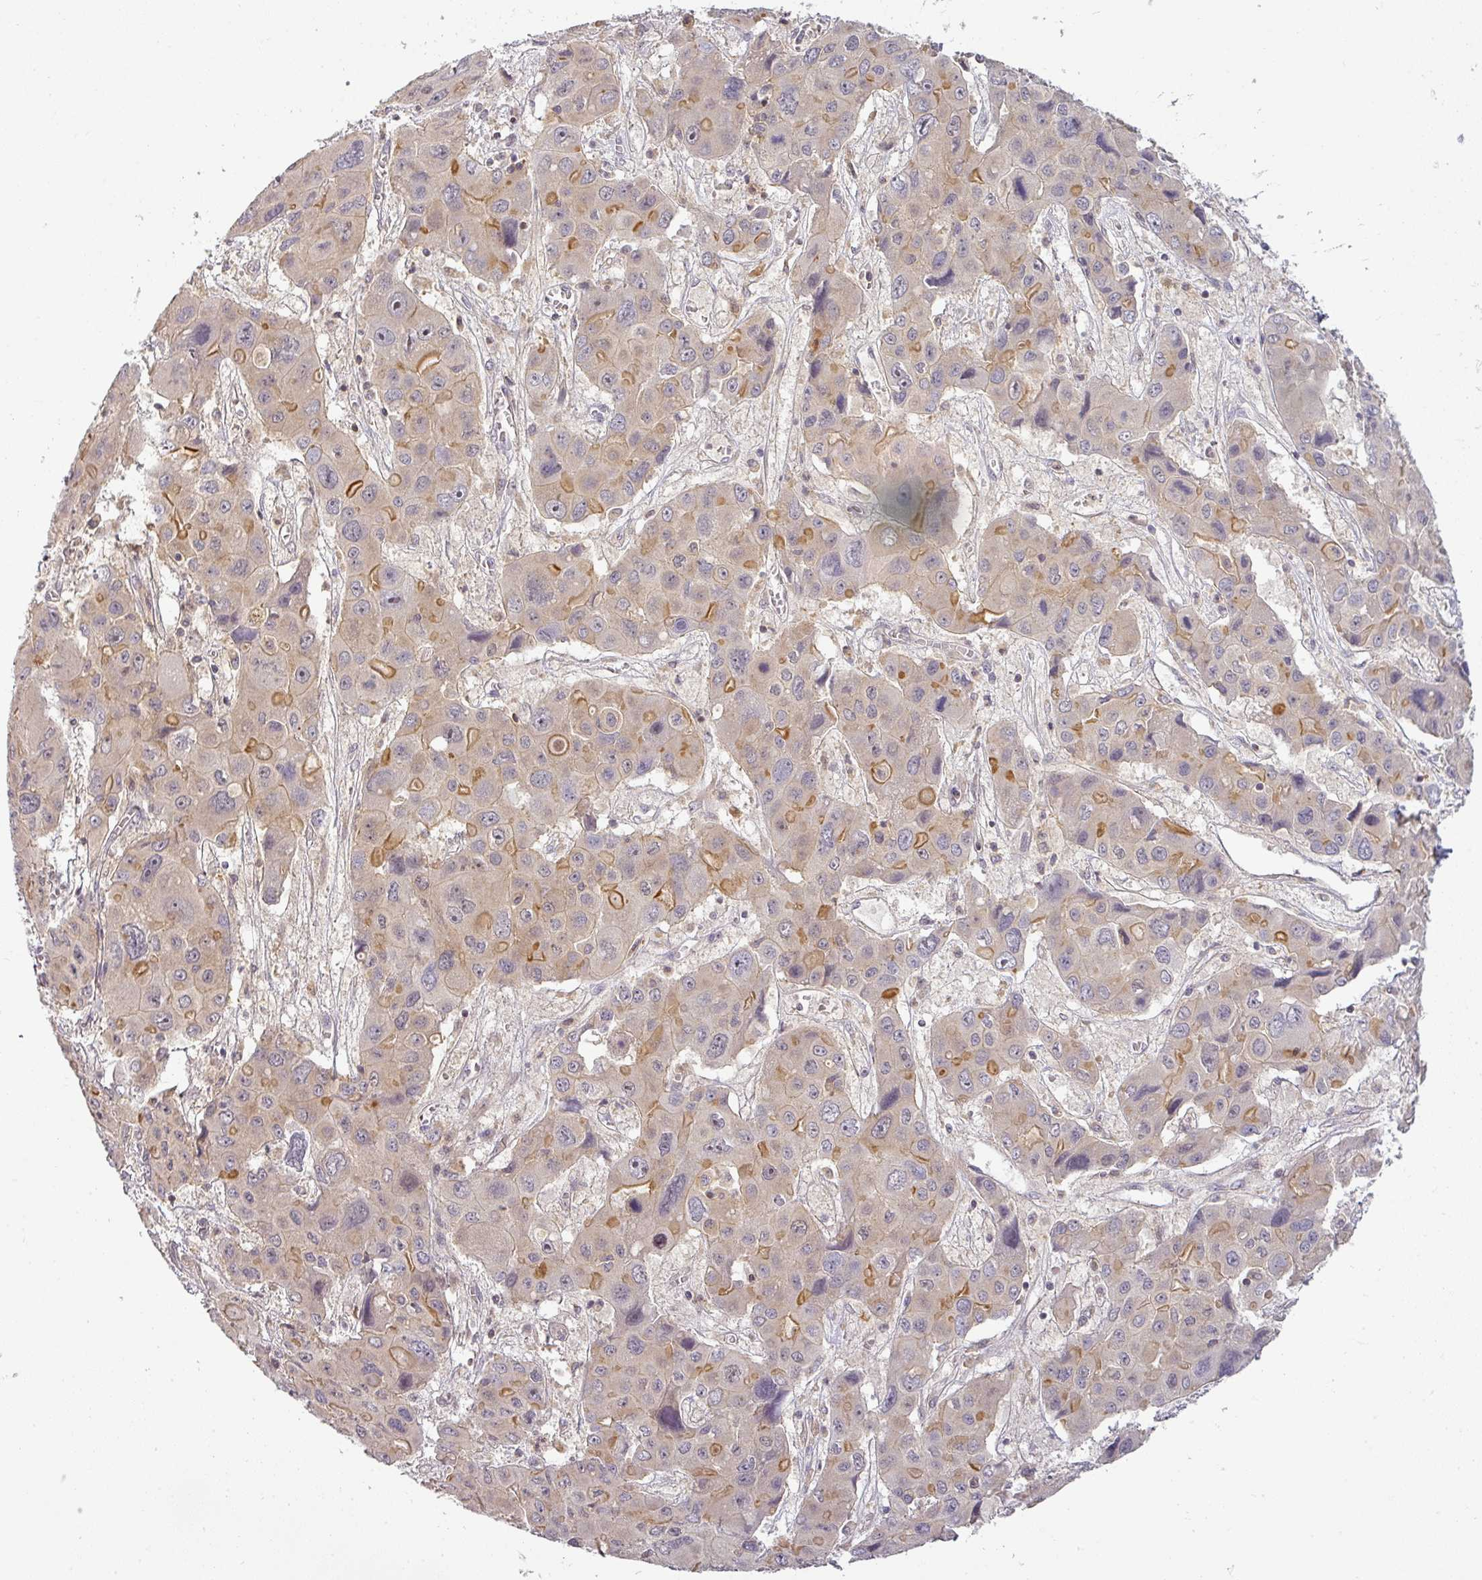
{"staining": {"intensity": "moderate", "quantity": "<25%", "location": "cytoplasmic/membranous"}, "tissue": "liver cancer", "cell_type": "Tumor cells", "image_type": "cancer", "snomed": [{"axis": "morphology", "description": "Cholangiocarcinoma"}, {"axis": "topography", "description": "Liver"}], "caption": "Immunohistochemical staining of liver cholangiocarcinoma shows moderate cytoplasmic/membranous protein staining in approximately <25% of tumor cells.", "gene": "NIN", "patient": {"sex": "male", "age": 67}}